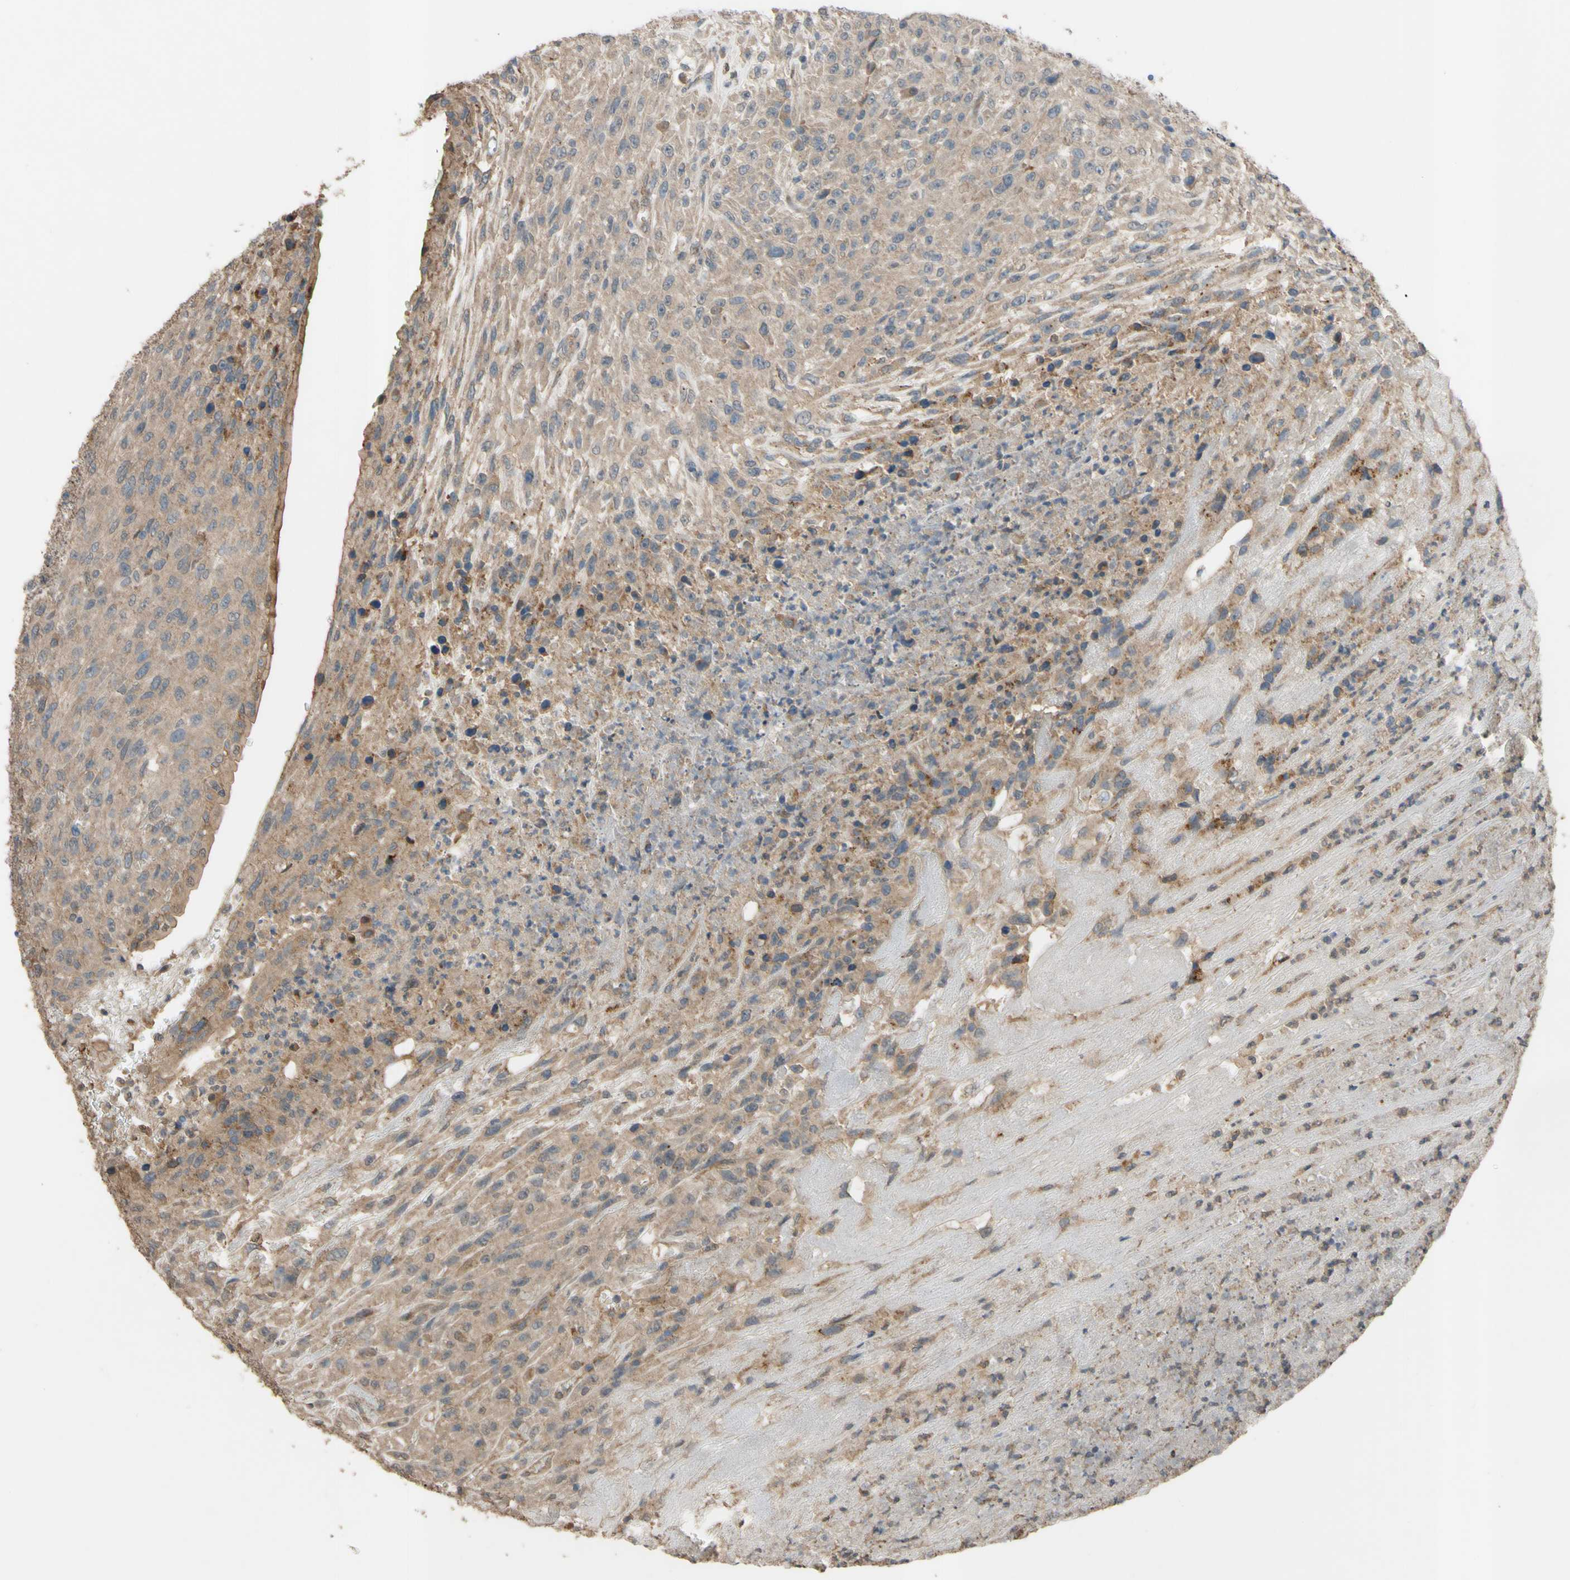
{"staining": {"intensity": "moderate", "quantity": ">75%", "location": "cytoplasmic/membranous"}, "tissue": "urothelial cancer", "cell_type": "Tumor cells", "image_type": "cancer", "snomed": [{"axis": "morphology", "description": "Urothelial carcinoma, High grade"}, {"axis": "topography", "description": "Urinary bladder"}], "caption": "A brown stain shows moderate cytoplasmic/membranous expression of a protein in human urothelial cancer tumor cells.", "gene": "SHROOM4", "patient": {"sex": "male", "age": 66}}